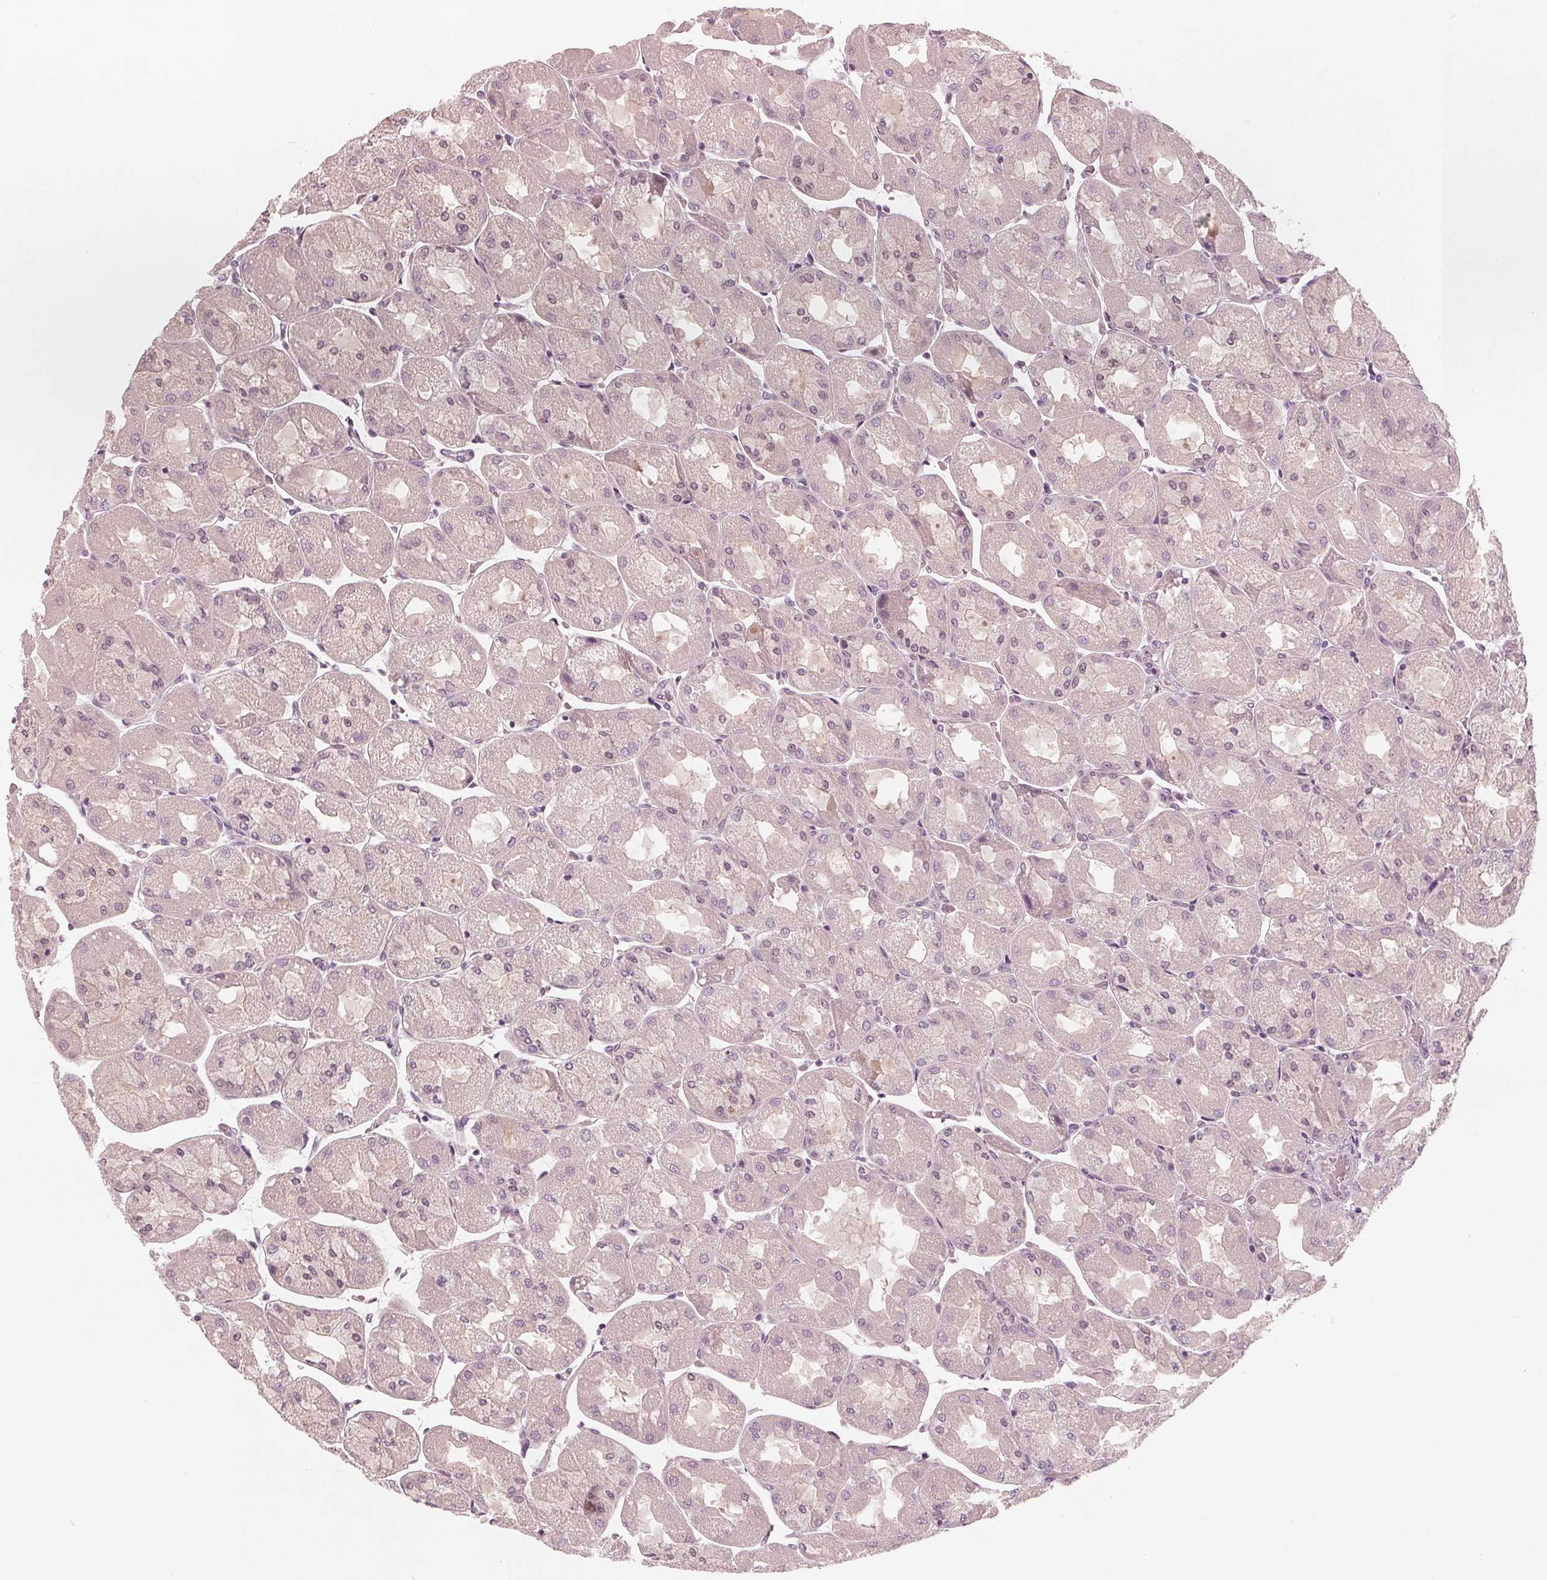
{"staining": {"intensity": "negative", "quantity": "none", "location": "none"}, "tissue": "stomach", "cell_type": "Glandular cells", "image_type": "normal", "snomed": [{"axis": "morphology", "description": "Normal tissue, NOS"}, {"axis": "topography", "description": "Stomach"}], "caption": "Immunohistochemistry photomicrograph of normal stomach: stomach stained with DAB displays no significant protein expression in glandular cells. (Brightfield microscopy of DAB (3,3'-diaminobenzidine) immunohistochemistry at high magnification).", "gene": "SAT2", "patient": {"sex": "female", "age": 61}}